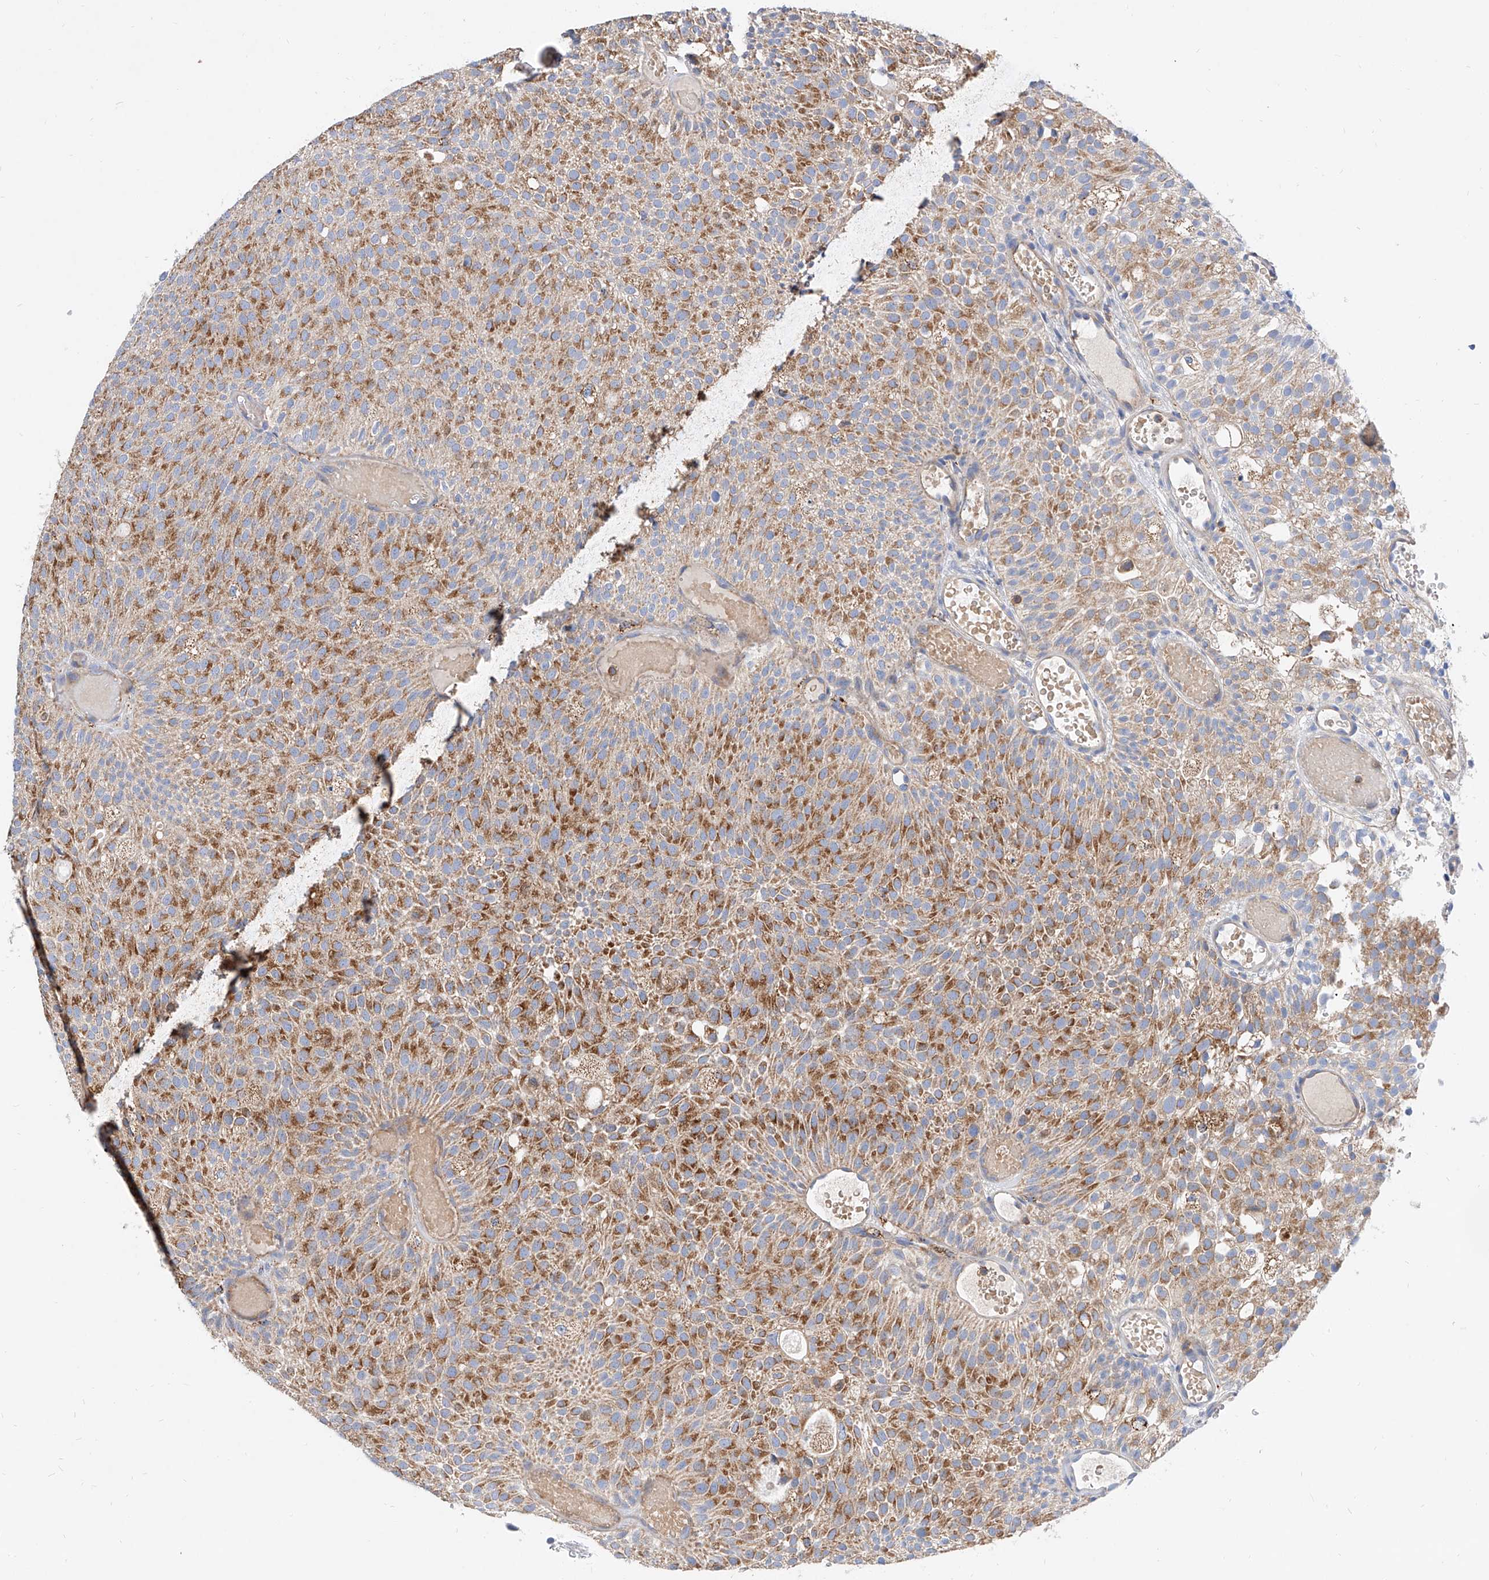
{"staining": {"intensity": "strong", "quantity": ">75%", "location": "cytoplasmic/membranous"}, "tissue": "urothelial cancer", "cell_type": "Tumor cells", "image_type": "cancer", "snomed": [{"axis": "morphology", "description": "Urothelial carcinoma, Low grade"}, {"axis": "topography", "description": "Urinary bladder"}], "caption": "Tumor cells demonstrate strong cytoplasmic/membranous expression in about >75% of cells in low-grade urothelial carcinoma.", "gene": "CPNE5", "patient": {"sex": "male", "age": 78}}